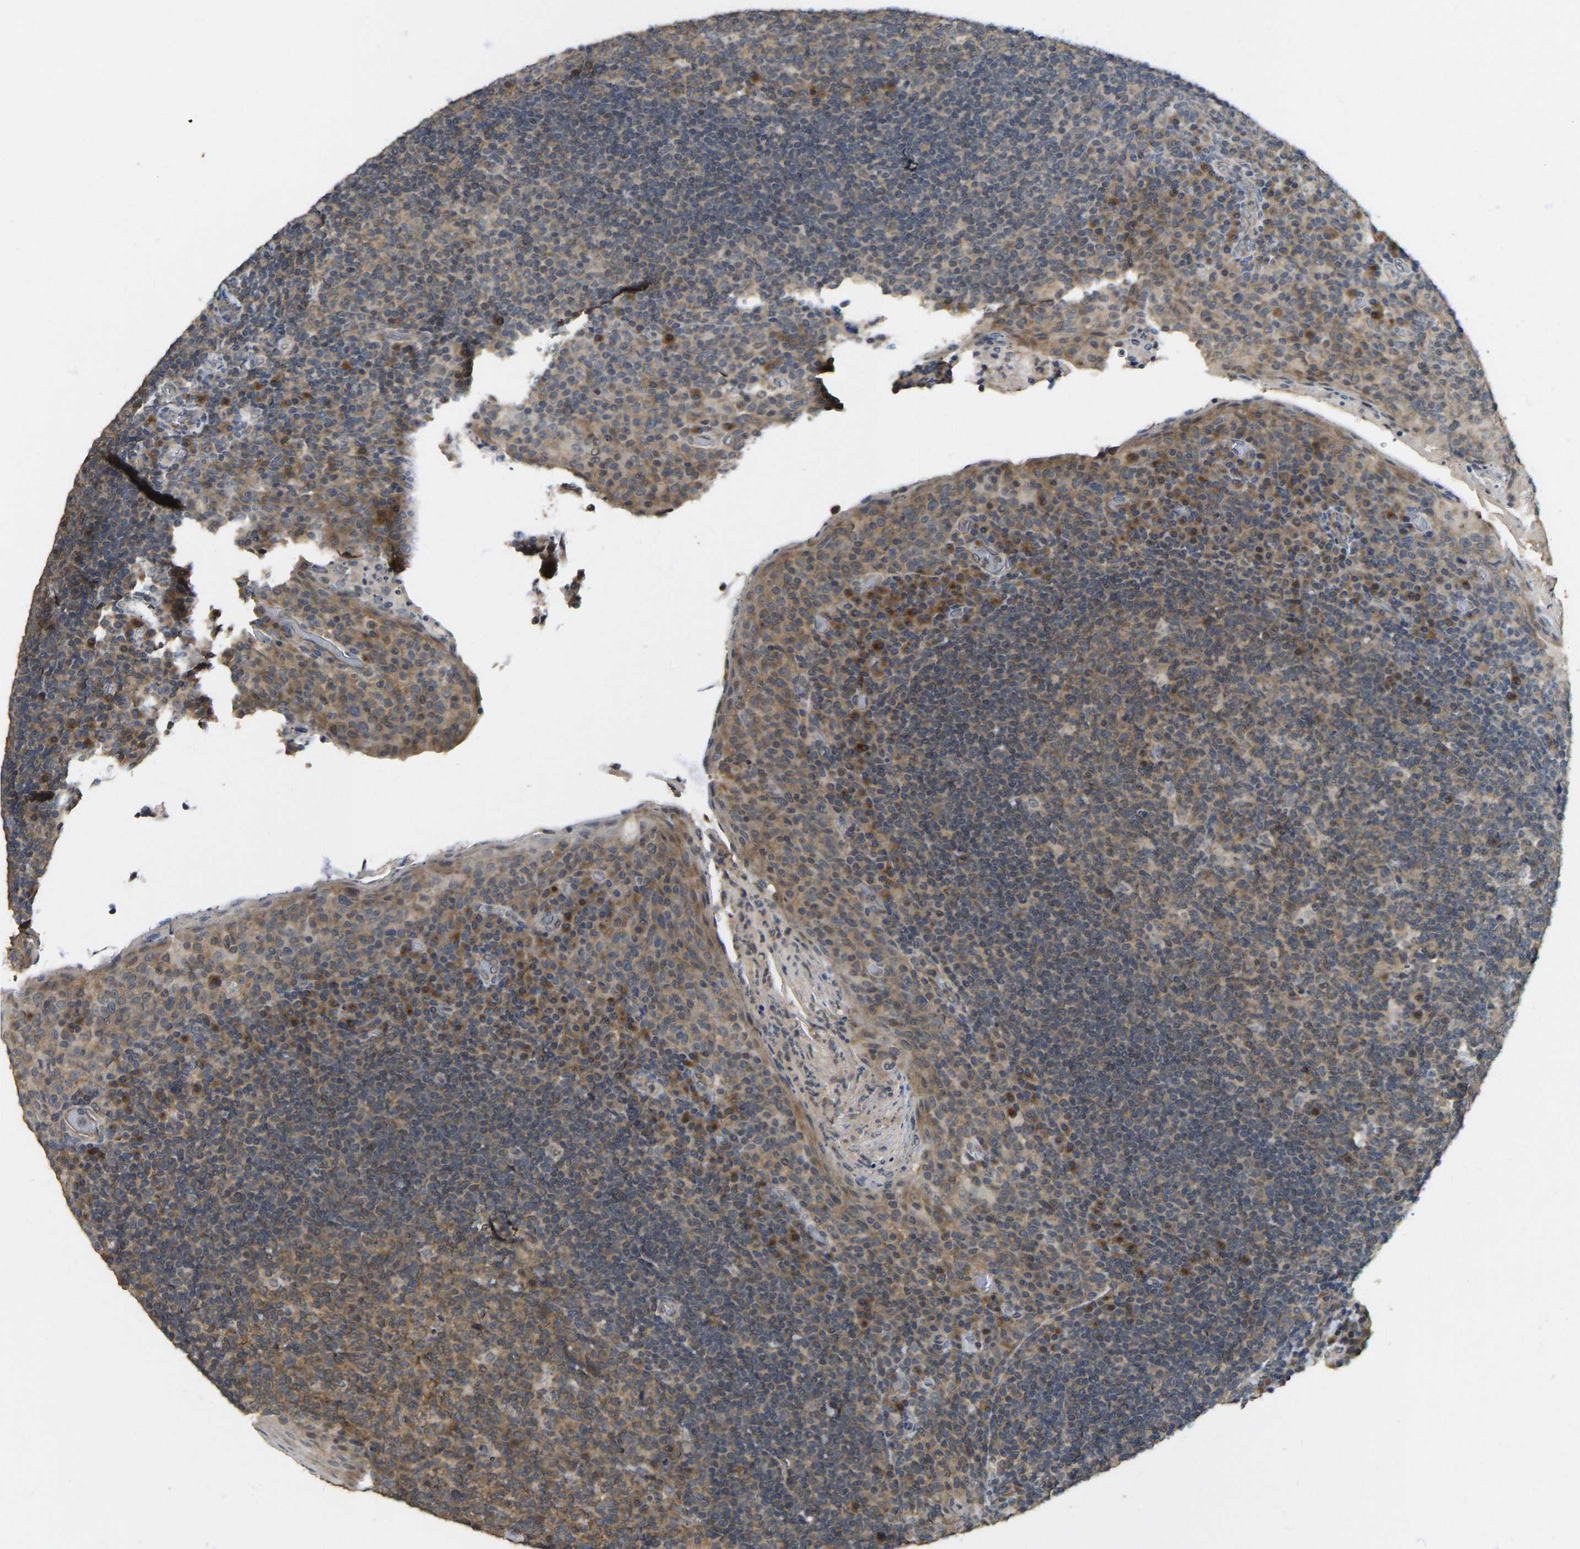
{"staining": {"intensity": "moderate", "quantity": ">75%", "location": "cytoplasmic/membranous"}, "tissue": "tonsil", "cell_type": "Germinal center cells", "image_type": "normal", "snomed": [{"axis": "morphology", "description": "Normal tissue, NOS"}, {"axis": "topography", "description": "Tonsil"}], "caption": "Tonsil stained for a protein displays moderate cytoplasmic/membranous positivity in germinal center cells. (DAB (3,3'-diaminobenzidine) IHC, brown staining for protein, blue staining for nuclei).", "gene": "NDRG3", "patient": {"sex": "male", "age": 17}}